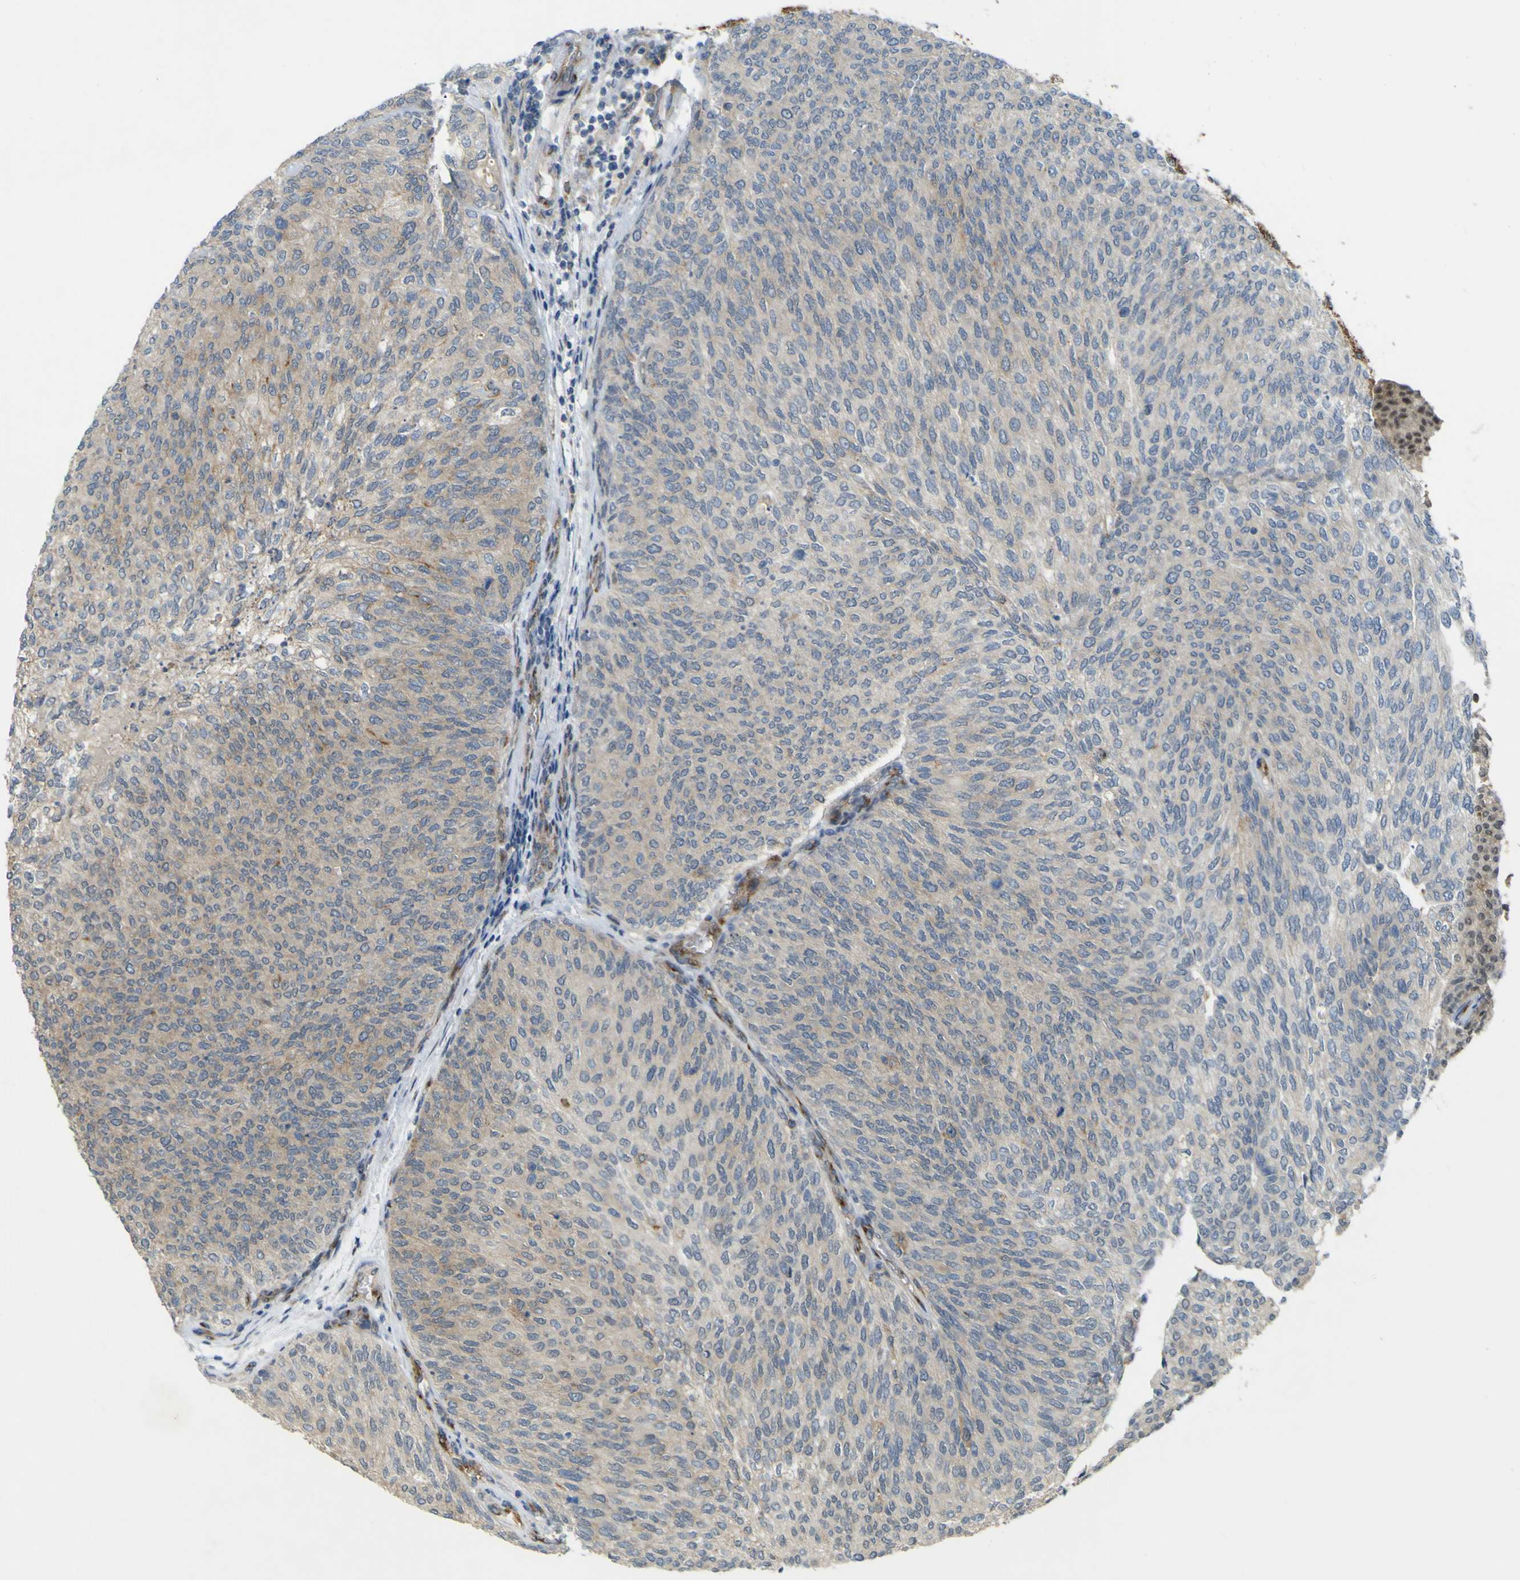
{"staining": {"intensity": "negative", "quantity": "none", "location": "none"}, "tissue": "urothelial cancer", "cell_type": "Tumor cells", "image_type": "cancer", "snomed": [{"axis": "morphology", "description": "Urothelial carcinoma, Low grade"}, {"axis": "topography", "description": "Urinary bladder"}], "caption": "DAB immunohistochemical staining of urothelial cancer reveals no significant expression in tumor cells.", "gene": "IGF2R", "patient": {"sex": "female", "age": 79}}